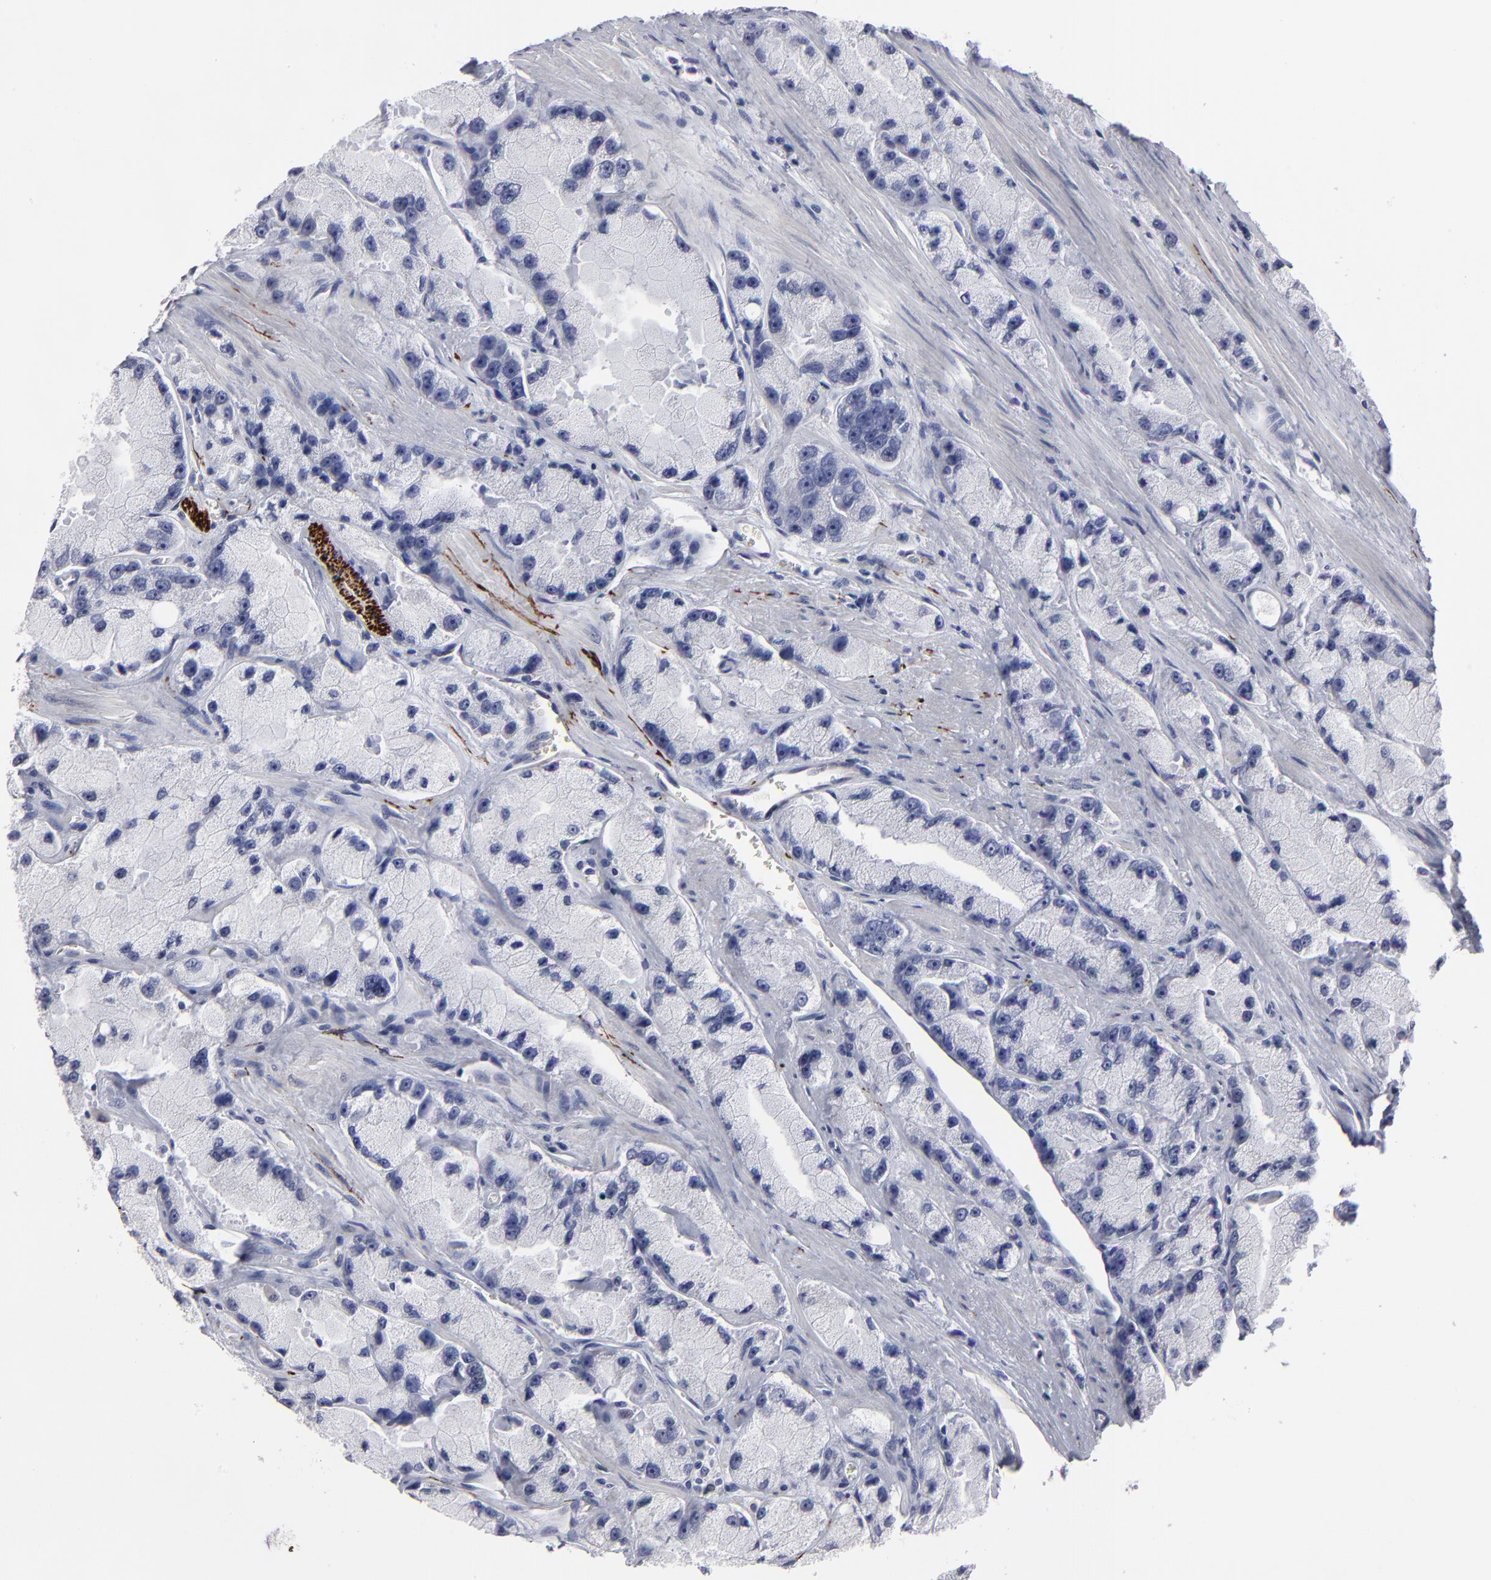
{"staining": {"intensity": "negative", "quantity": "none", "location": "none"}, "tissue": "prostate cancer", "cell_type": "Tumor cells", "image_type": "cancer", "snomed": [{"axis": "morphology", "description": "Adenocarcinoma, High grade"}, {"axis": "topography", "description": "Prostate"}], "caption": "An immunohistochemistry (IHC) photomicrograph of prostate cancer (high-grade adenocarcinoma) is shown. There is no staining in tumor cells of prostate cancer (high-grade adenocarcinoma).", "gene": "CADM3", "patient": {"sex": "male", "age": 58}}